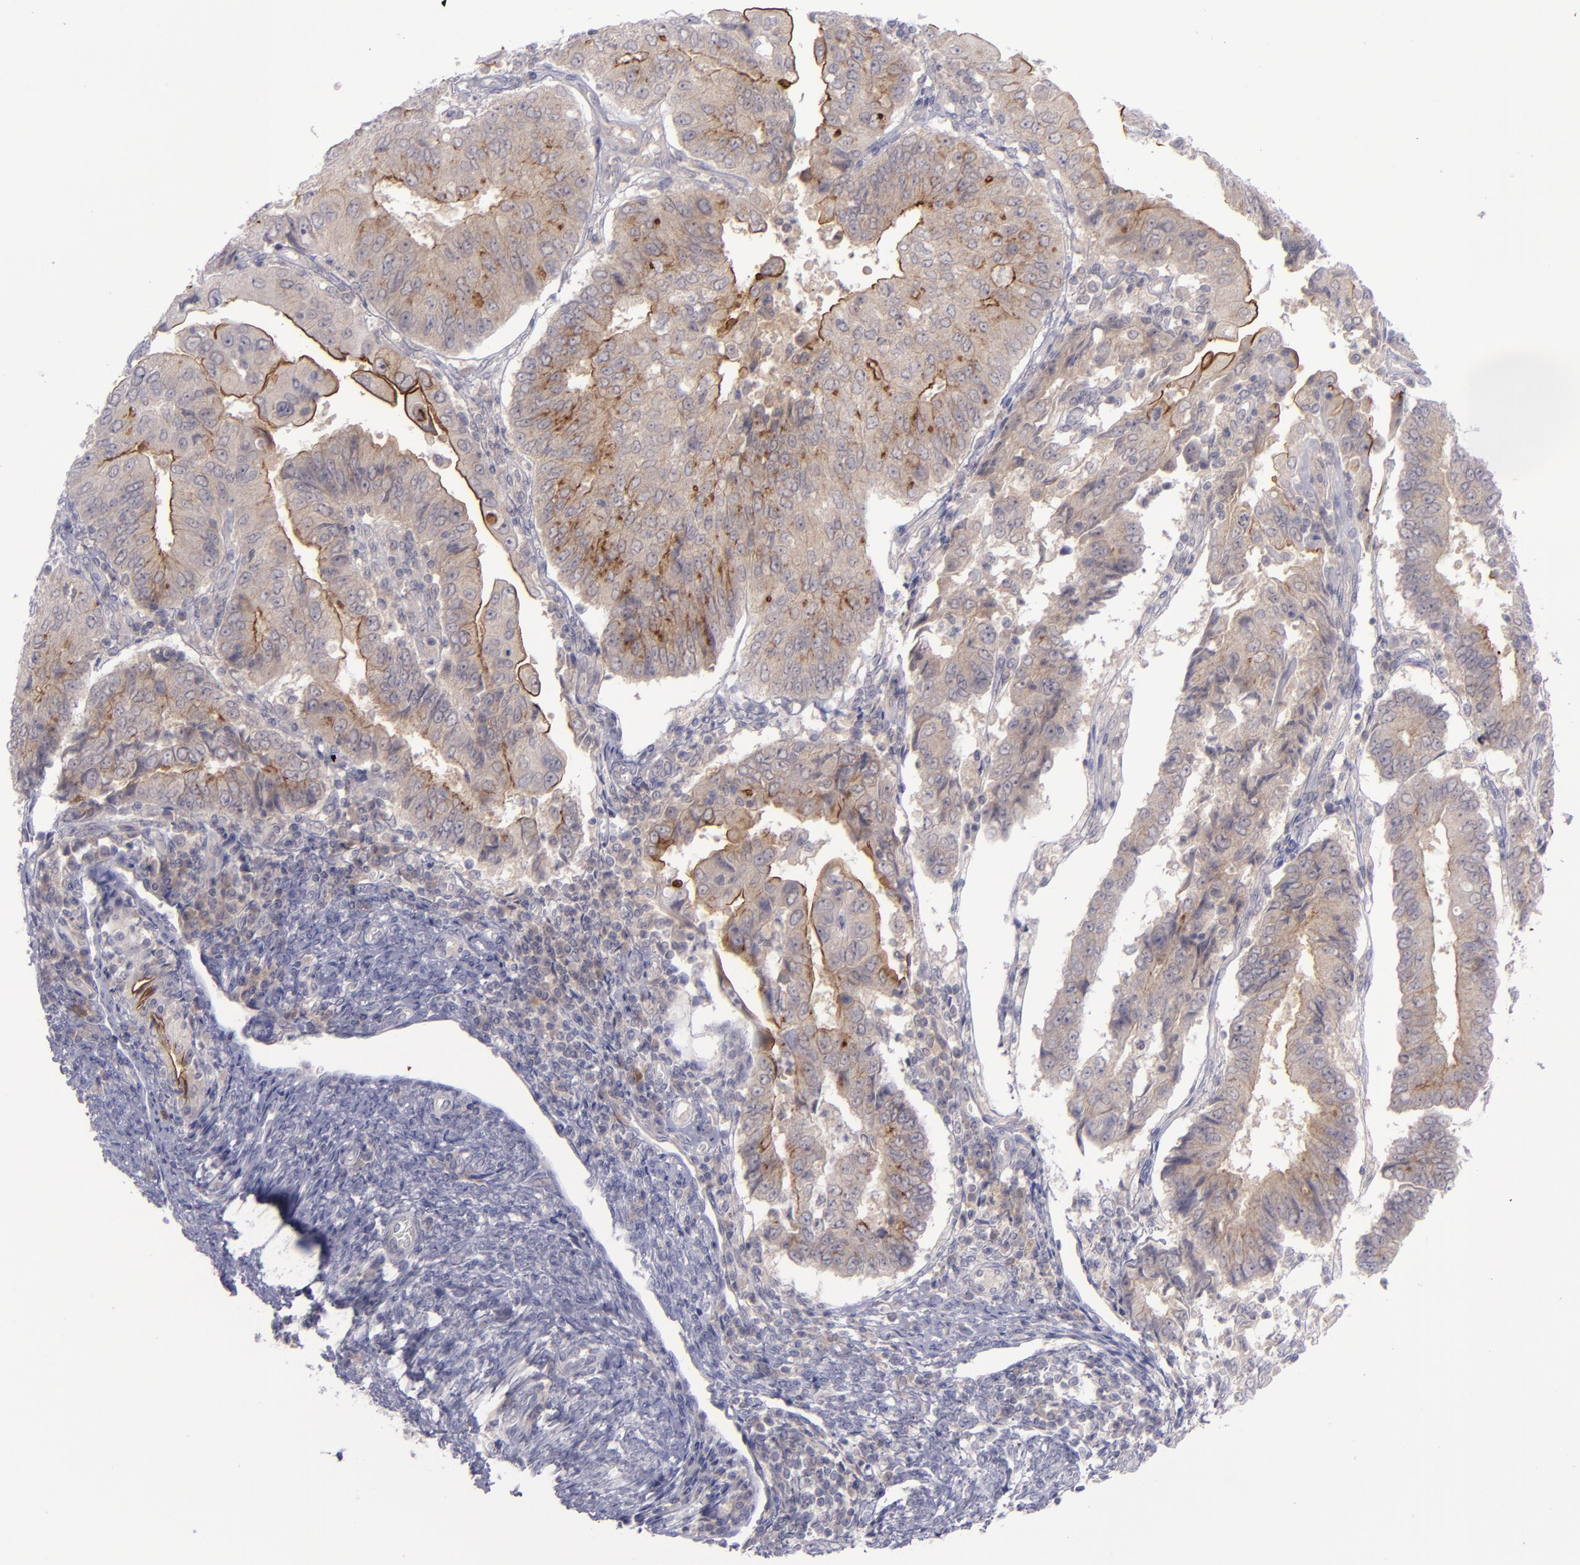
{"staining": {"intensity": "moderate", "quantity": ">75%", "location": "cytoplasmic/membranous"}, "tissue": "endometrial cancer", "cell_type": "Tumor cells", "image_type": "cancer", "snomed": [{"axis": "morphology", "description": "Adenocarcinoma, NOS"}, {"axis": "topography", "description": "Endometrium"}], "caption": "Approximately >75% of tumor cells in human adenocarcinoma (endometrial) demonstrate moderate cytoplasmic/membranous protein staining as visualized by brown immunohistochemical staining.", "gene": "EVPL", "patient": {"sex": "female", "age": 75}}